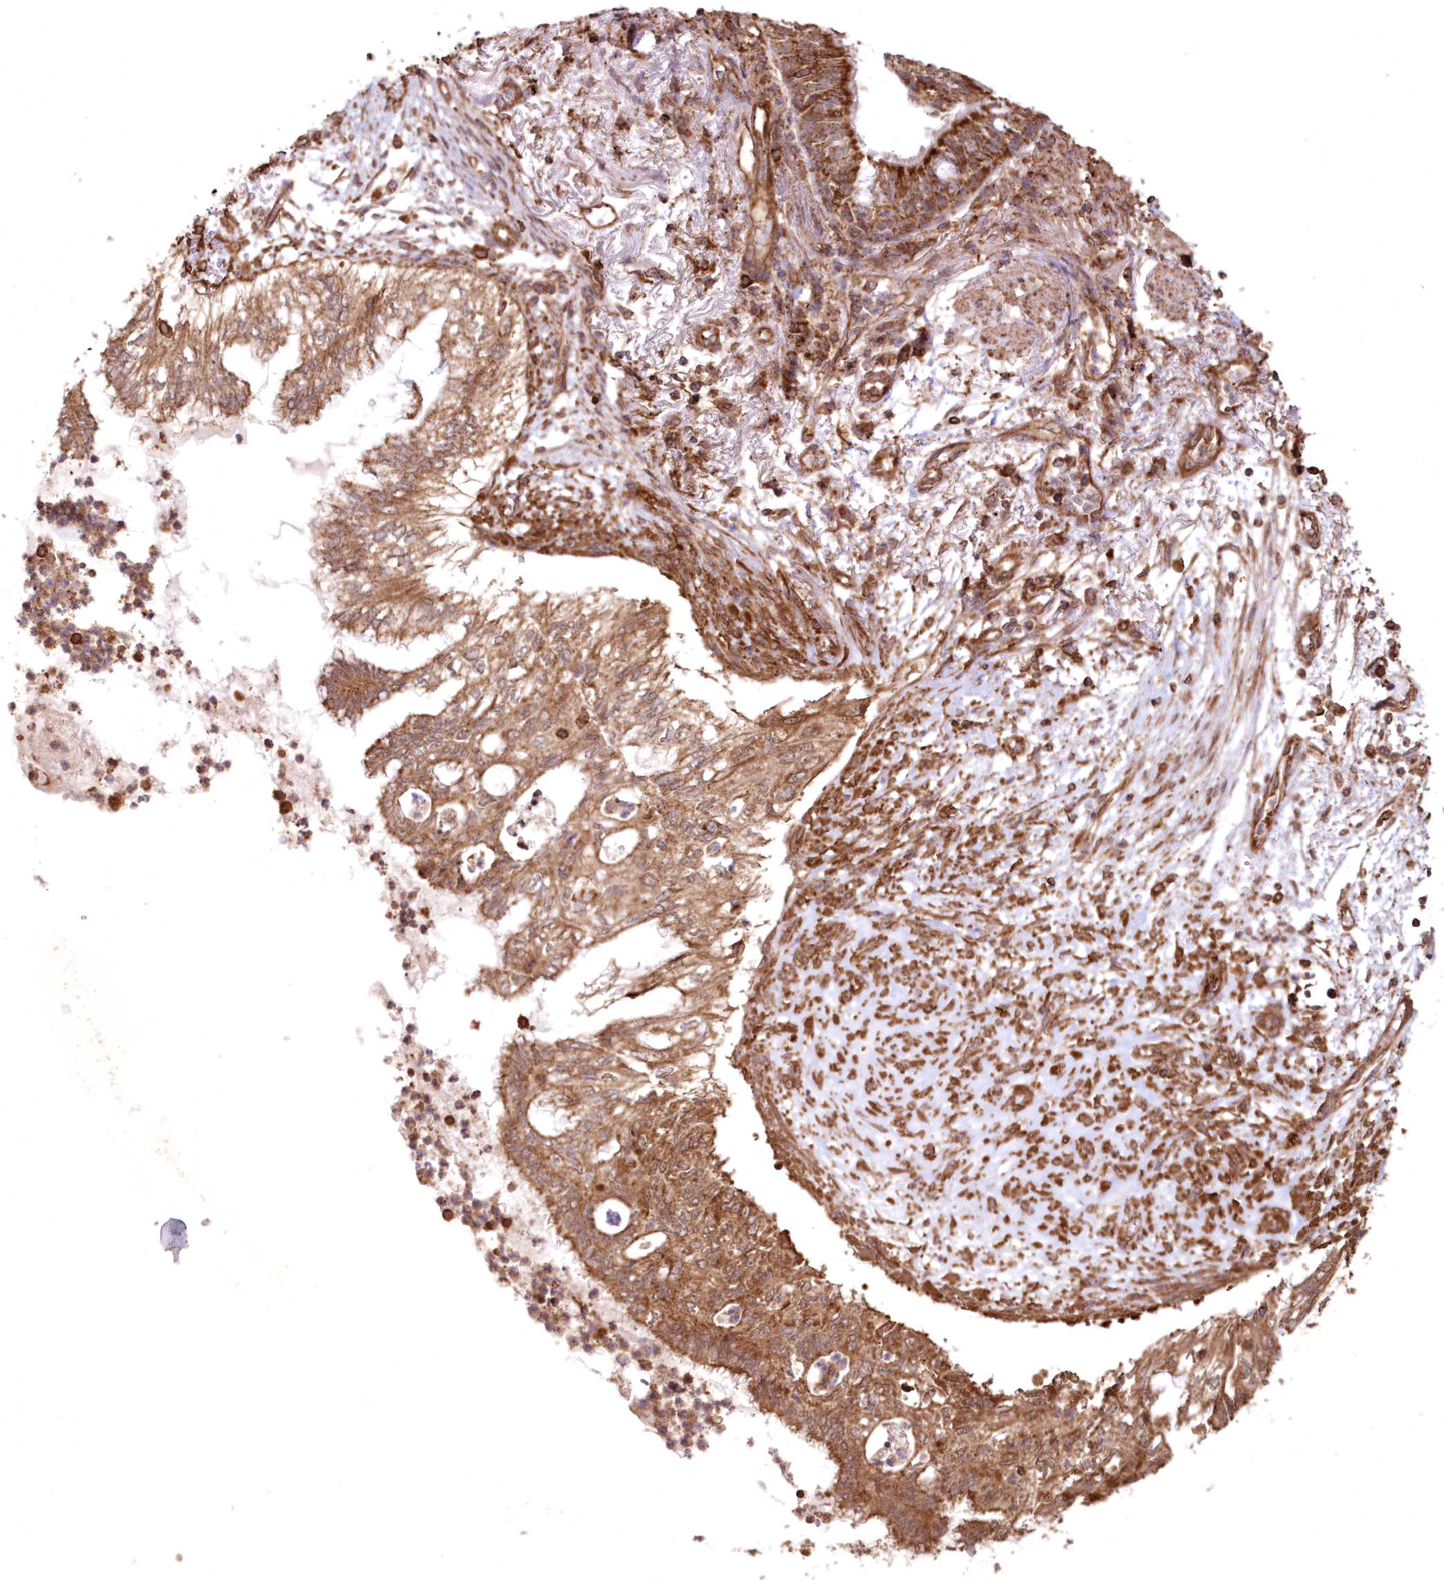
{"staining": {"intensity": "moderate", "quantity": ">75%", "location": "cytoplasmic/membranous"}, "tissue": "lung cancer", "cell_type": "Tumor cells", "image_type": "cancer", "snomed": [{"axis": "morphology", "description": "Adenocarcinoma, NOS"}, {"axis": "topography", "description": "Lung"}], "caption": "Immunohistochemistry histopathology image of human lung cancer (adenocarcinoma) stained for a protein (brown), which displays medium levels of moderate cytoplasmic/membranous expression in about >75% of tumor cells.", "gene": "TMEM139", "patient": {"sex": "female", "age": 70}}